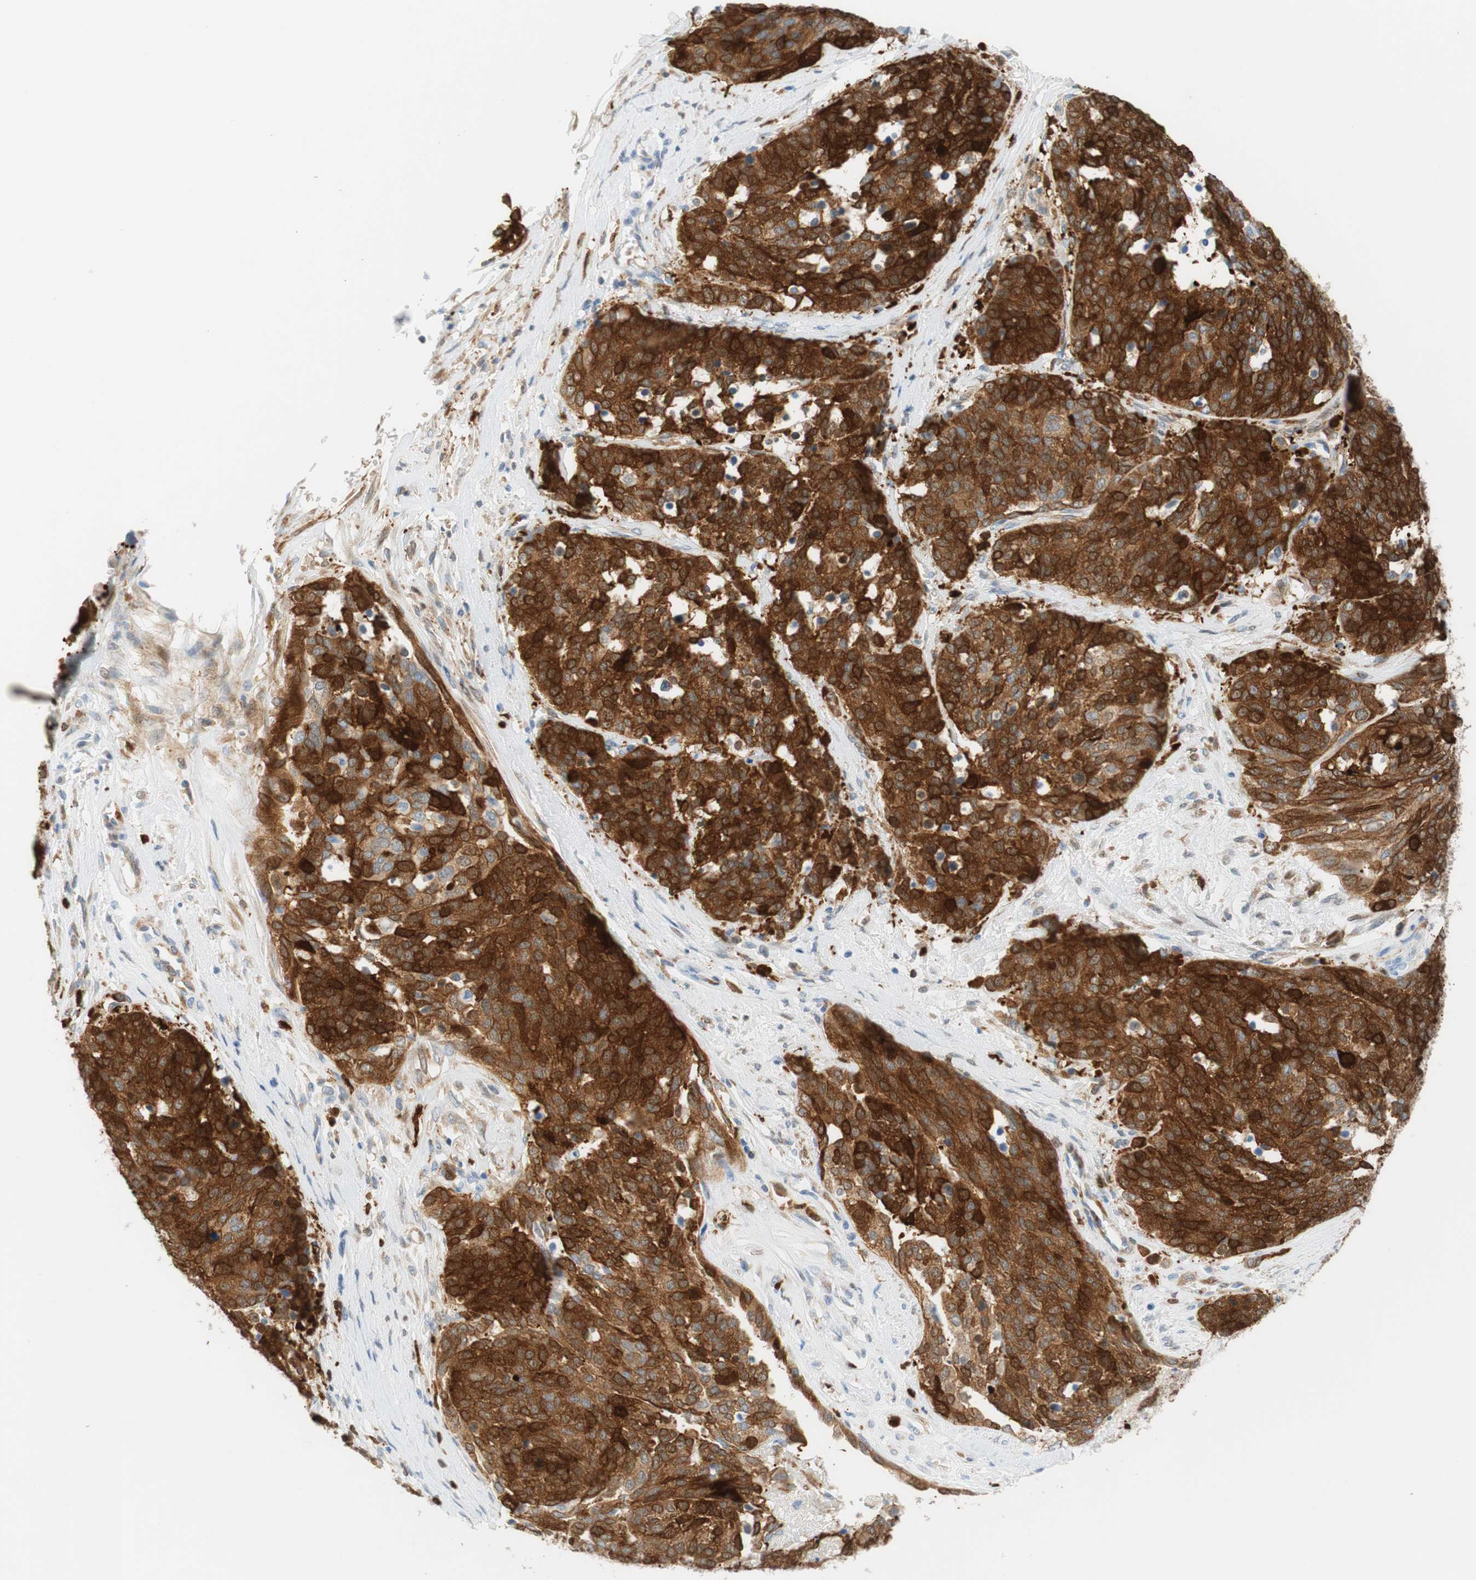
{"staining": {"intensity": "strong", "quantity": "25%-75%", "location": "cytoplasmic/membranous"}, "tissue": "ovarian cancer", "cell_type": "Tumor cells", "image_type": "cancer", "snomed": [{"axis": "morphology", "description": "Cystadenocarcinoma, serous, NOS"}, {"axis": "topography", "description": "Ovary"}], "caption": "Immunohistochemistry (IHC) of human ovarian serous cystadenocarcinoma demonstrates high levels of strong cytoplasmic/membranous positivity in about 25%-75% of tumor cells. The staining was performed using DAB, with brown indicating positive protein expression. Nuclei are stained blue with hematoxylin.", "gene": "STMN1", "patient": {"sex": "female", "age": 44}}